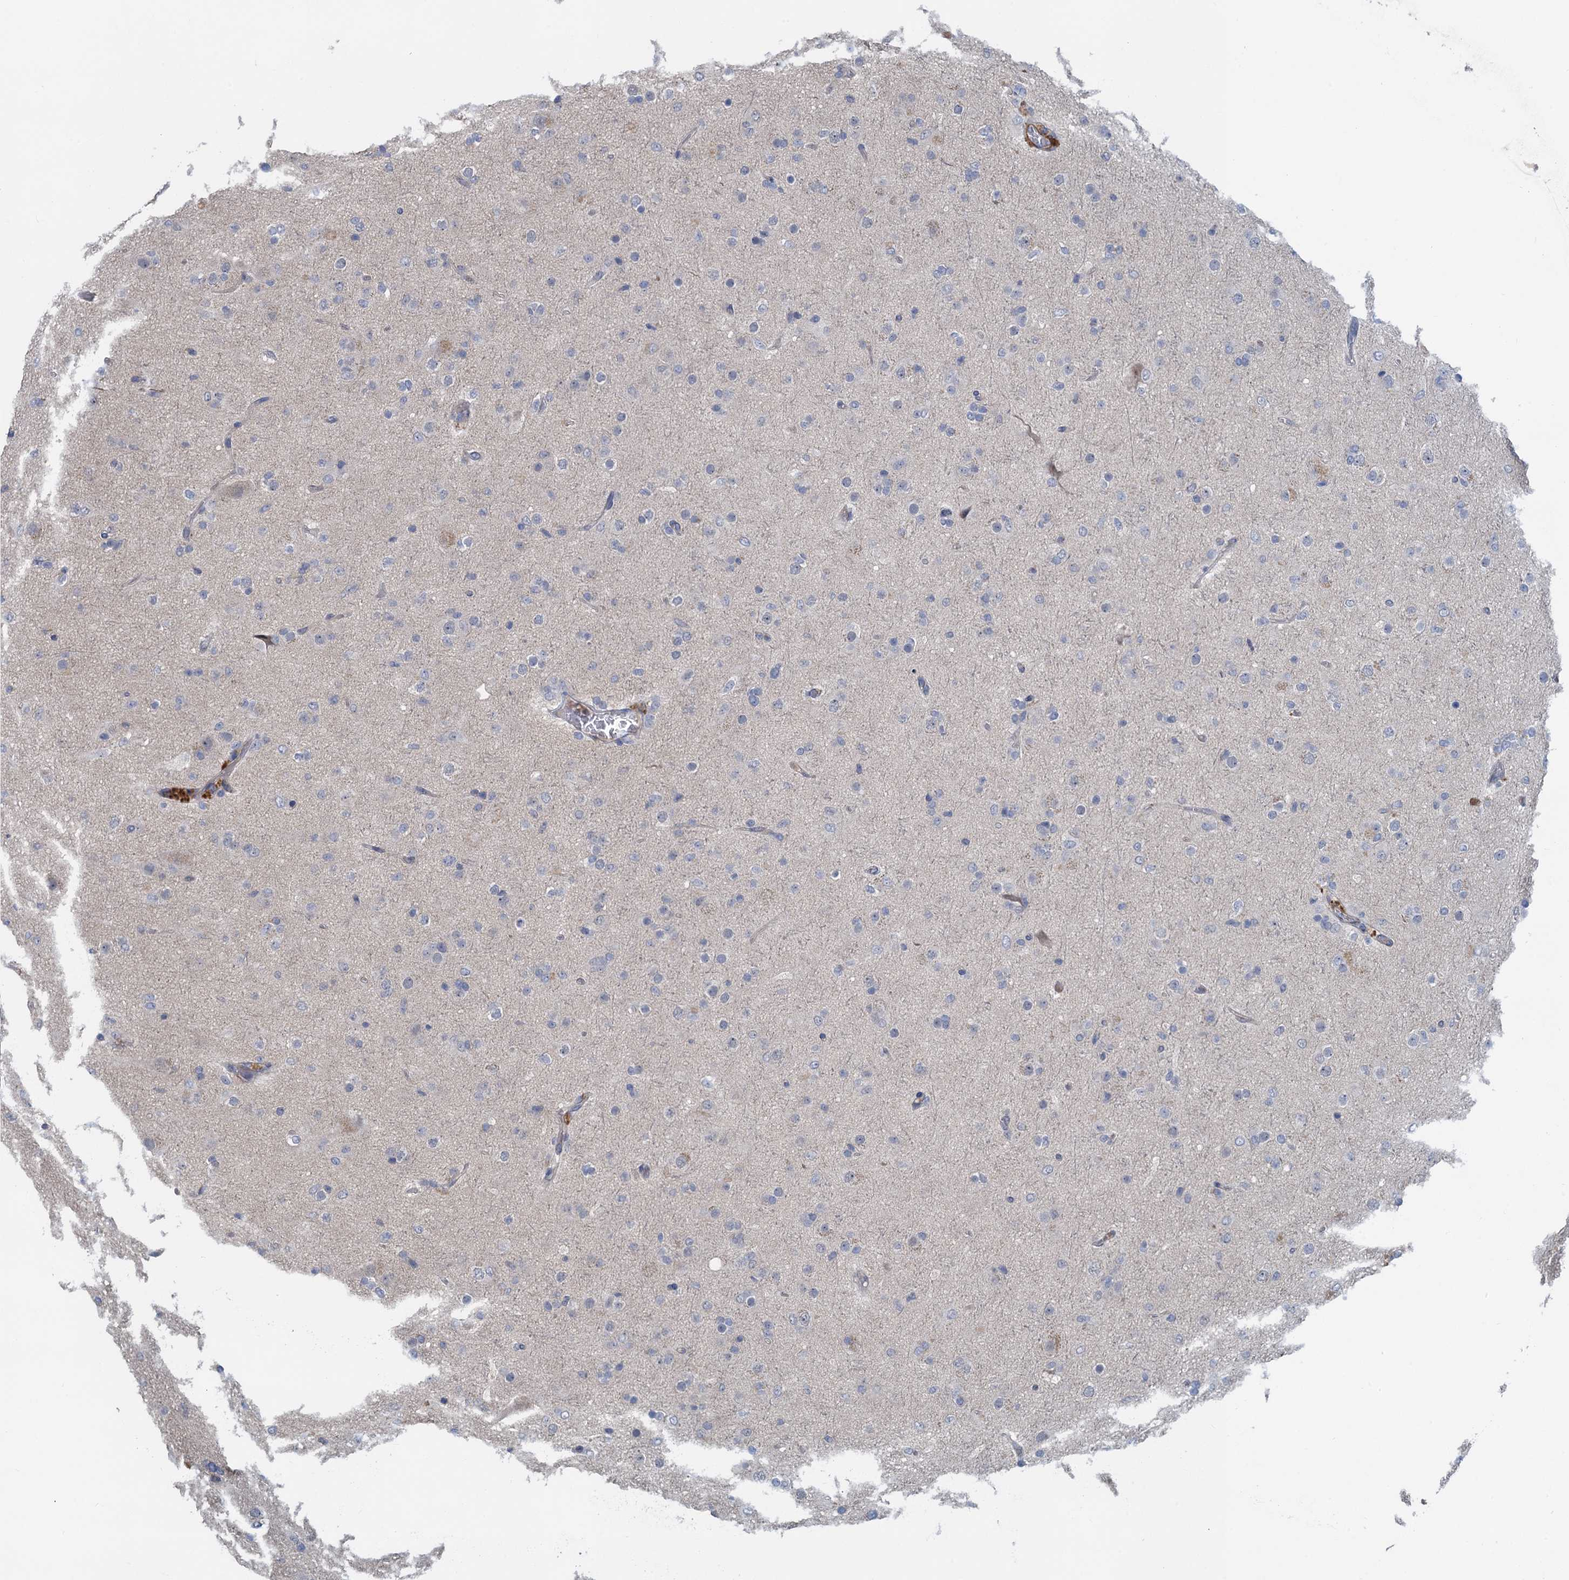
{"staining": {"intensity": "negative", "quantity": "none", "location": "none"}, "tissue": "glioma", "cell_type": "Tumor cells", "image_type": "cancer", "snomed": [{"axis": "morphology", "description": "Glioma, malignant, Low grade"}, {"axis": "topography", "description": "Brain"}], "caption": "High magnification brightfield microscopy of glioma stained with DAB (brown) and counterstained with hematoxylin (blue): tumor cells show no significant expression.", "gene": "MYO16", "patient": {"sex": "male", "age": 65}}